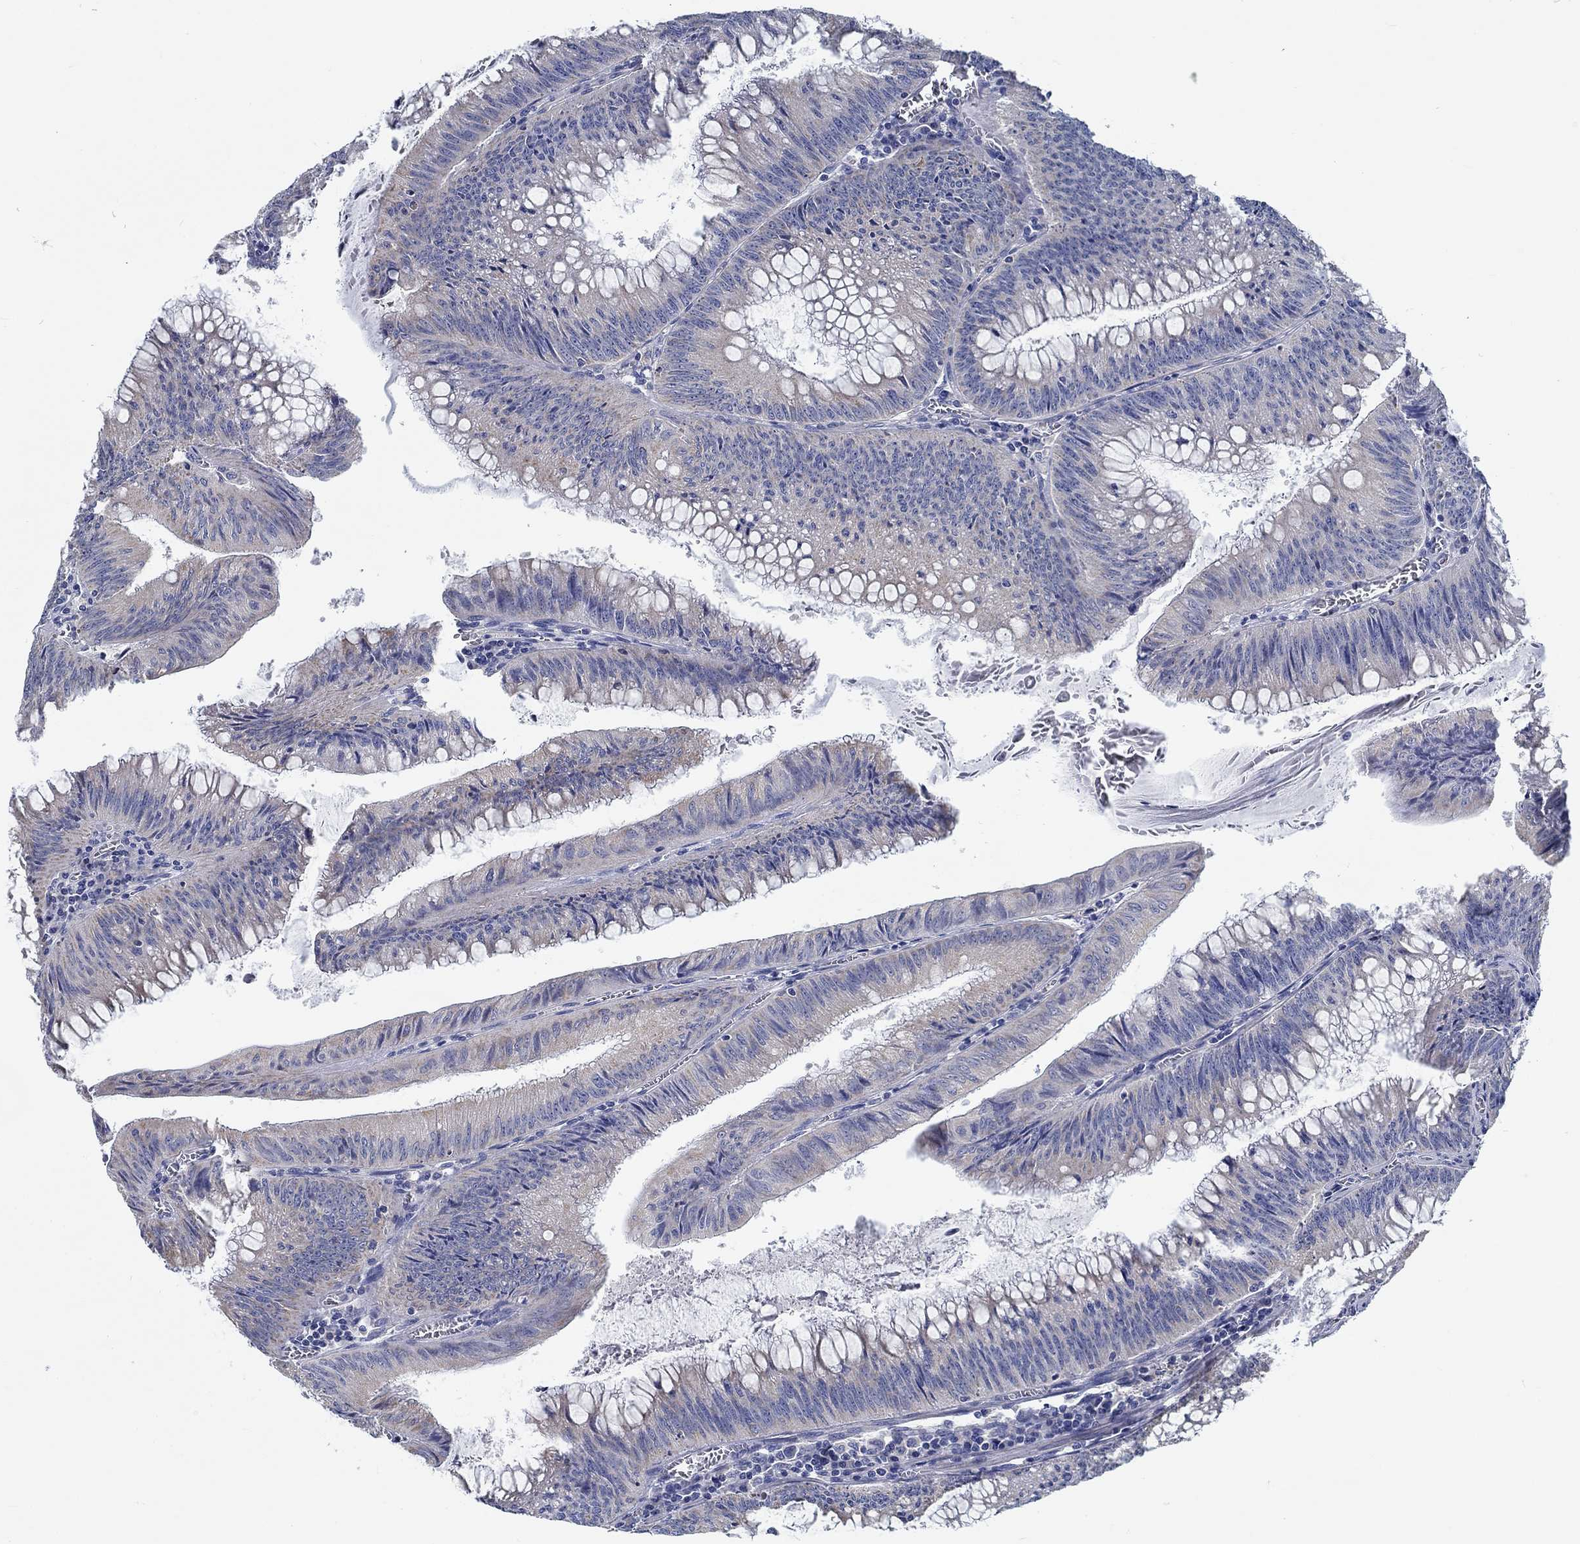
{"staining": {"intensity": "negative", "quantity": "none", "location": "none"}, "tissue": "colorectal cancer", "cell_type": "Tumor cells", "image_type": "cancer", "snomed": [{"axis": "morphology", "description": "Adenocarcinoma, NOS"}, {"axis": "topography", "description": "Rectum"}], "caption": "The histopathology image shows no significant staining in tumor cells of colorectal adenocarcinoma.", "gene": "MYBPC1", "patient": {"sex": "female", "age": 72}}